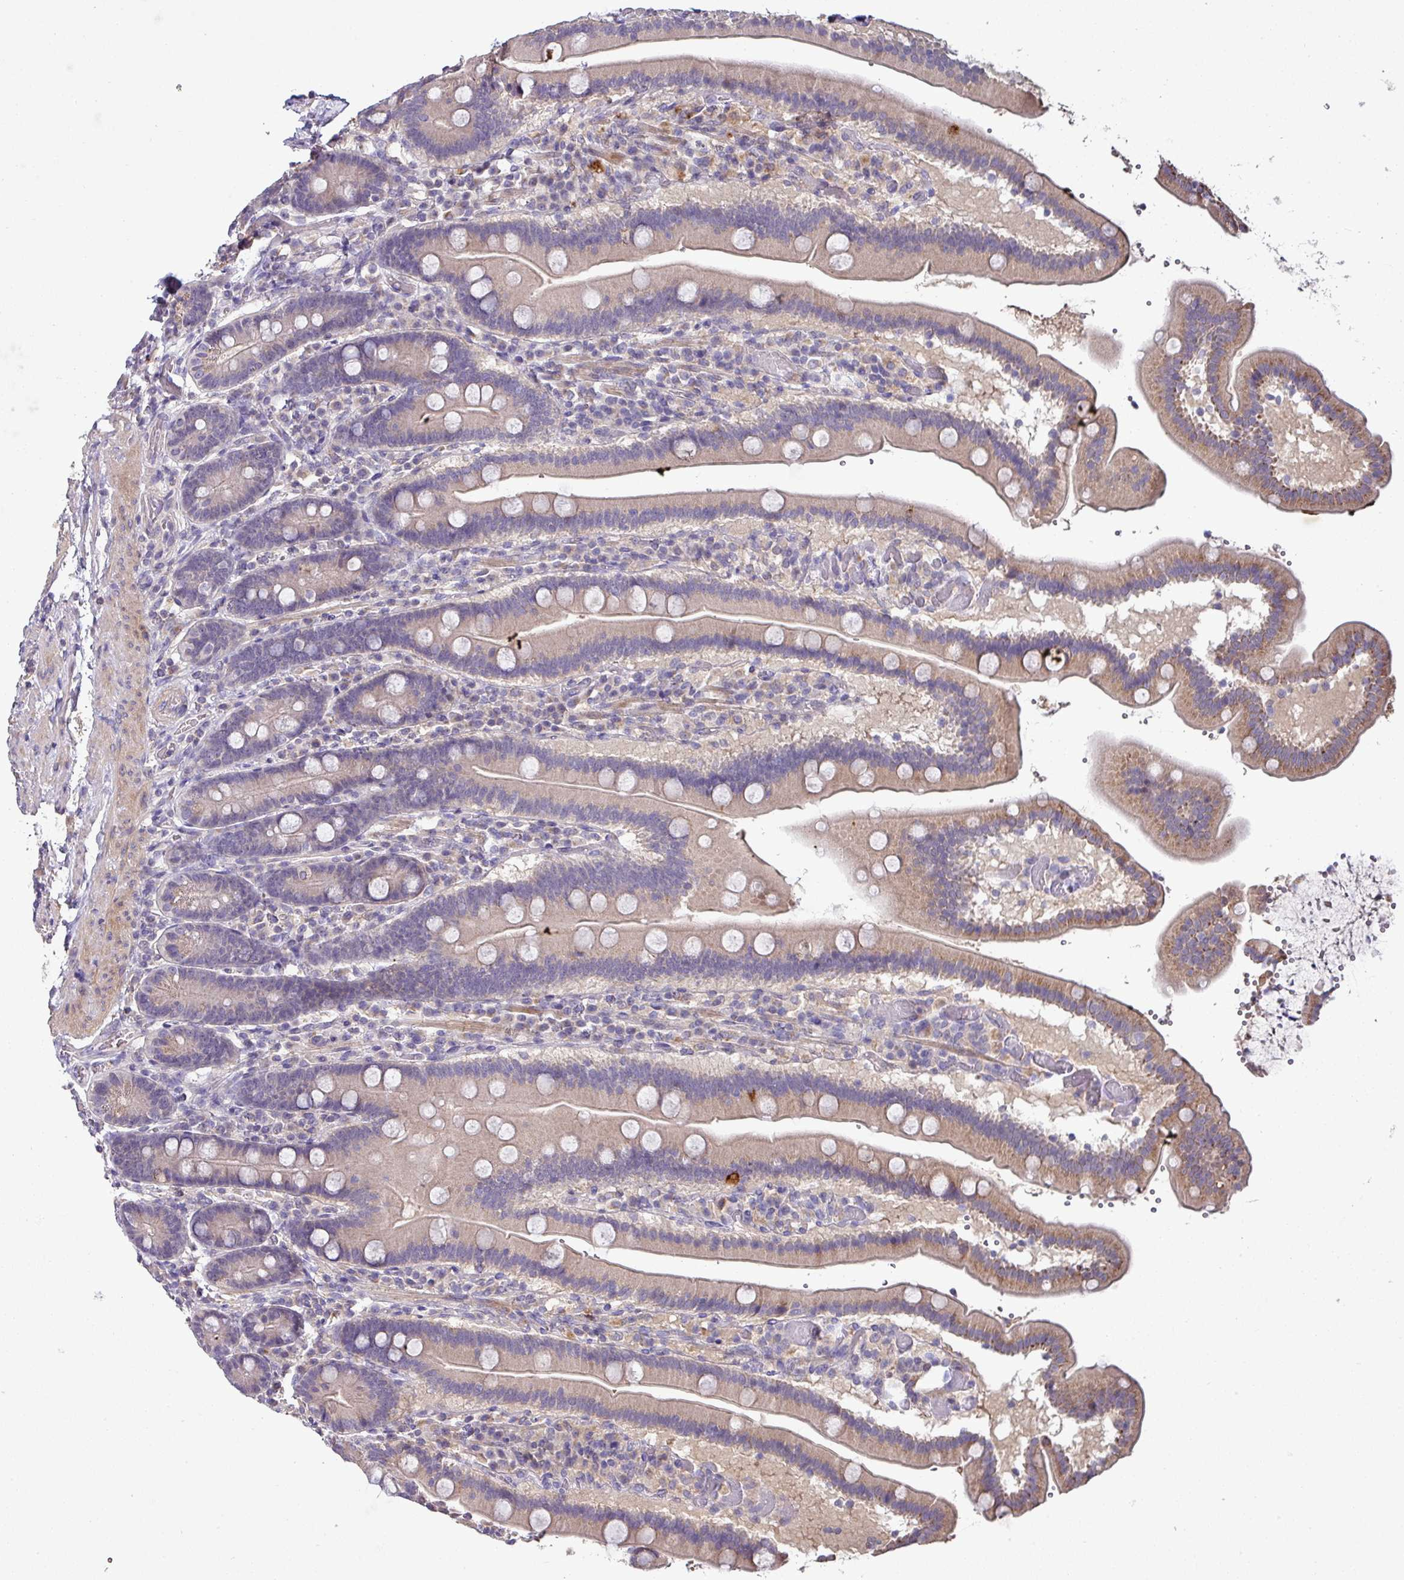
{"staining": {"intensity": "weak", "quantity": "<25%", "location": "cytoplasmic/membranous"}, "tissue": "duodenum", "cell_type": "Glandular cells", "image_type": "normal", "snomed": [{"axis": "morphology", "description": "Normal tissue, NOS"}, {"axis": "topography", "description": "Duodenum"}], "caption": "Immunohistochemistry (IHC) of normal duodenum reveals no expression in glandular cells. Nuclei are stained in blue.", "gene": "AEBP2", "patient": {"sex": "female", "age": 62}}